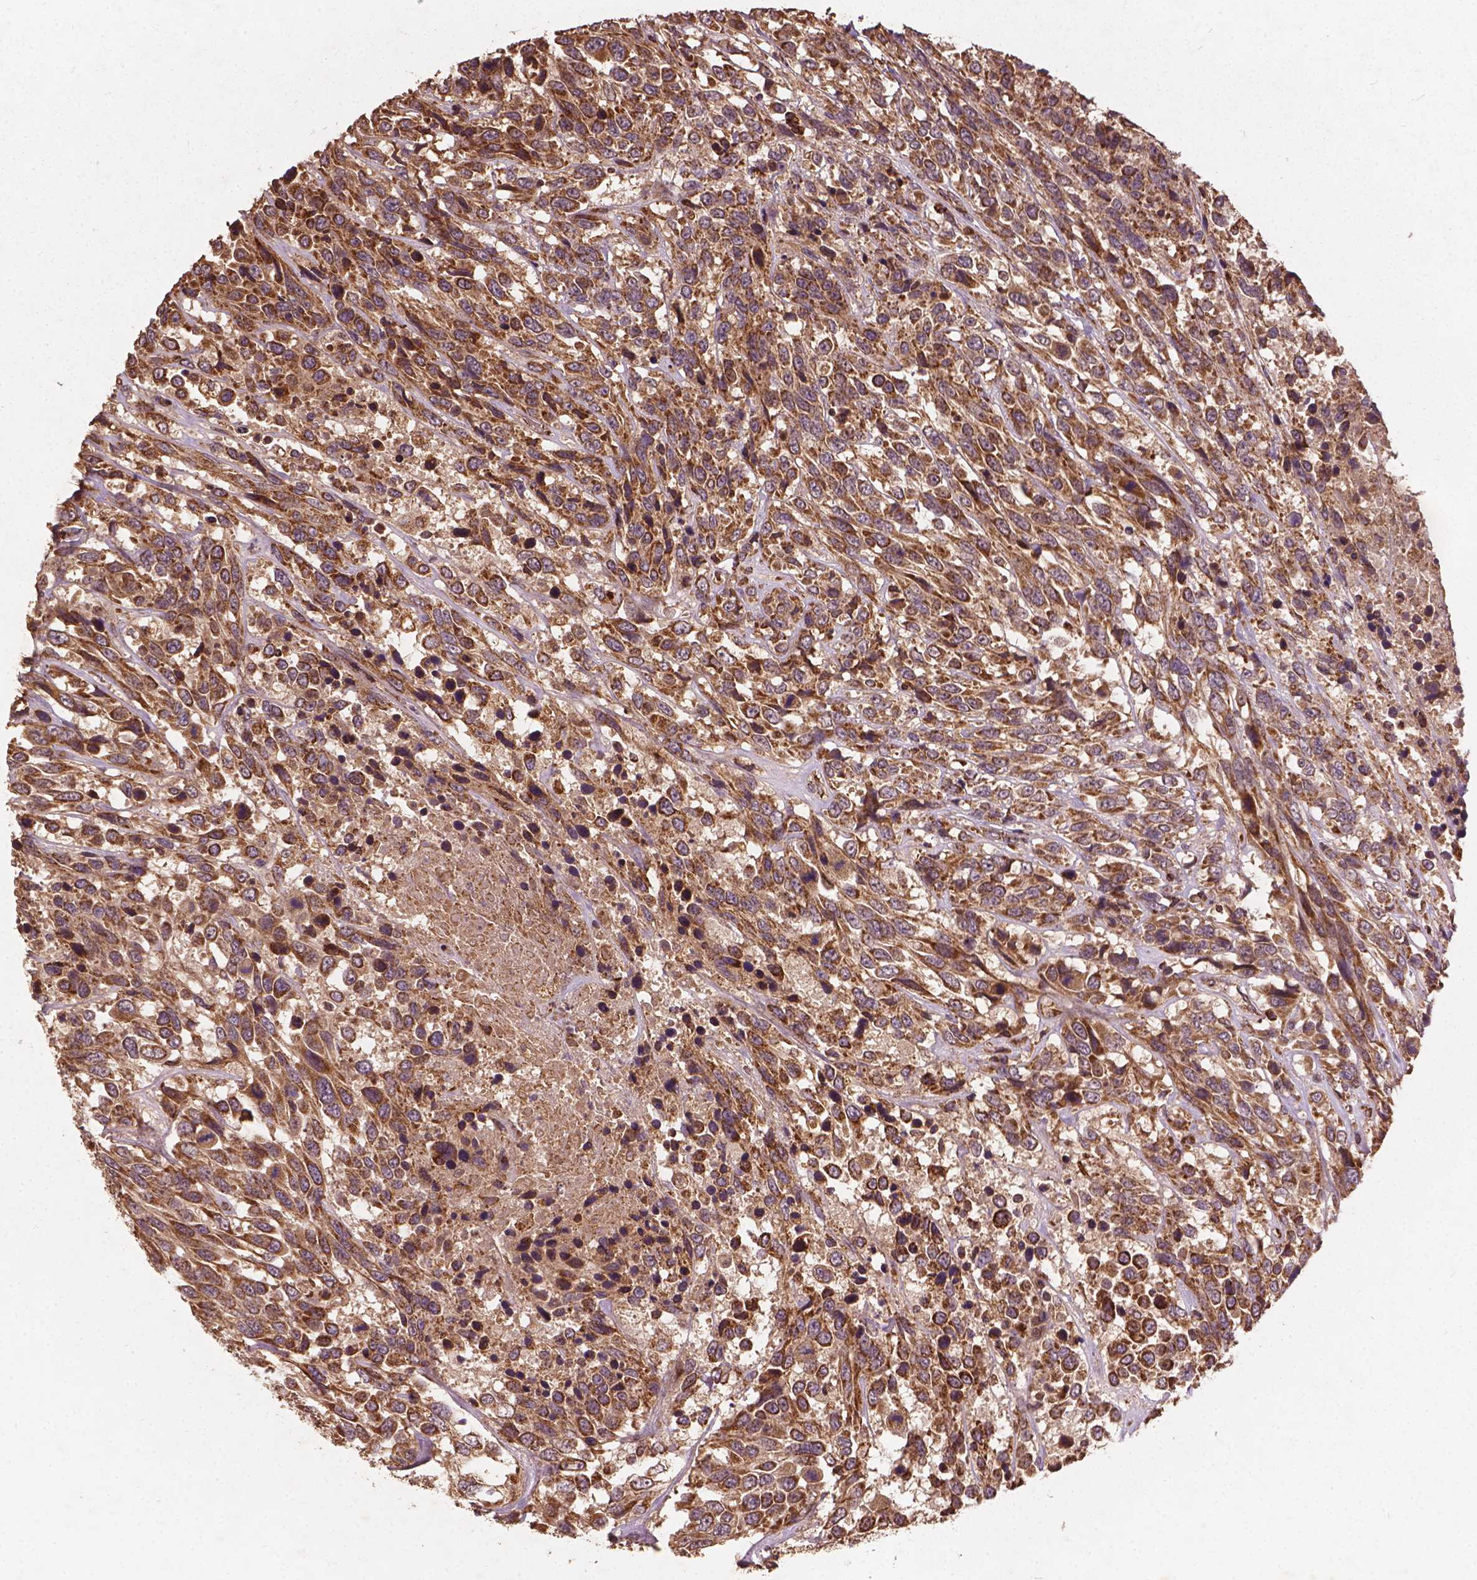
{"staining": {"intensity": "strong", "quantity": ">75%", "location": "cytoplasmic/membranous"}, "tissue": "urothelial cancer", "cell_type": "Tumor cells", "image_type": "cancer", "snomed": [{"axis": "morphology", "description": "Urothelial carcinoma, High grade"}, {"axis": "topography", "description": "Urinary bladder"}], "caption": "This photomicrograph demonstrates immunohistochemistry staining of human urothelial cancer, with high strong cytoplasmic/membranous staining in approximately >75% of tumor cells.", "gene": "UBXN2A", "patient": {"sex": "female", "age": 70}}